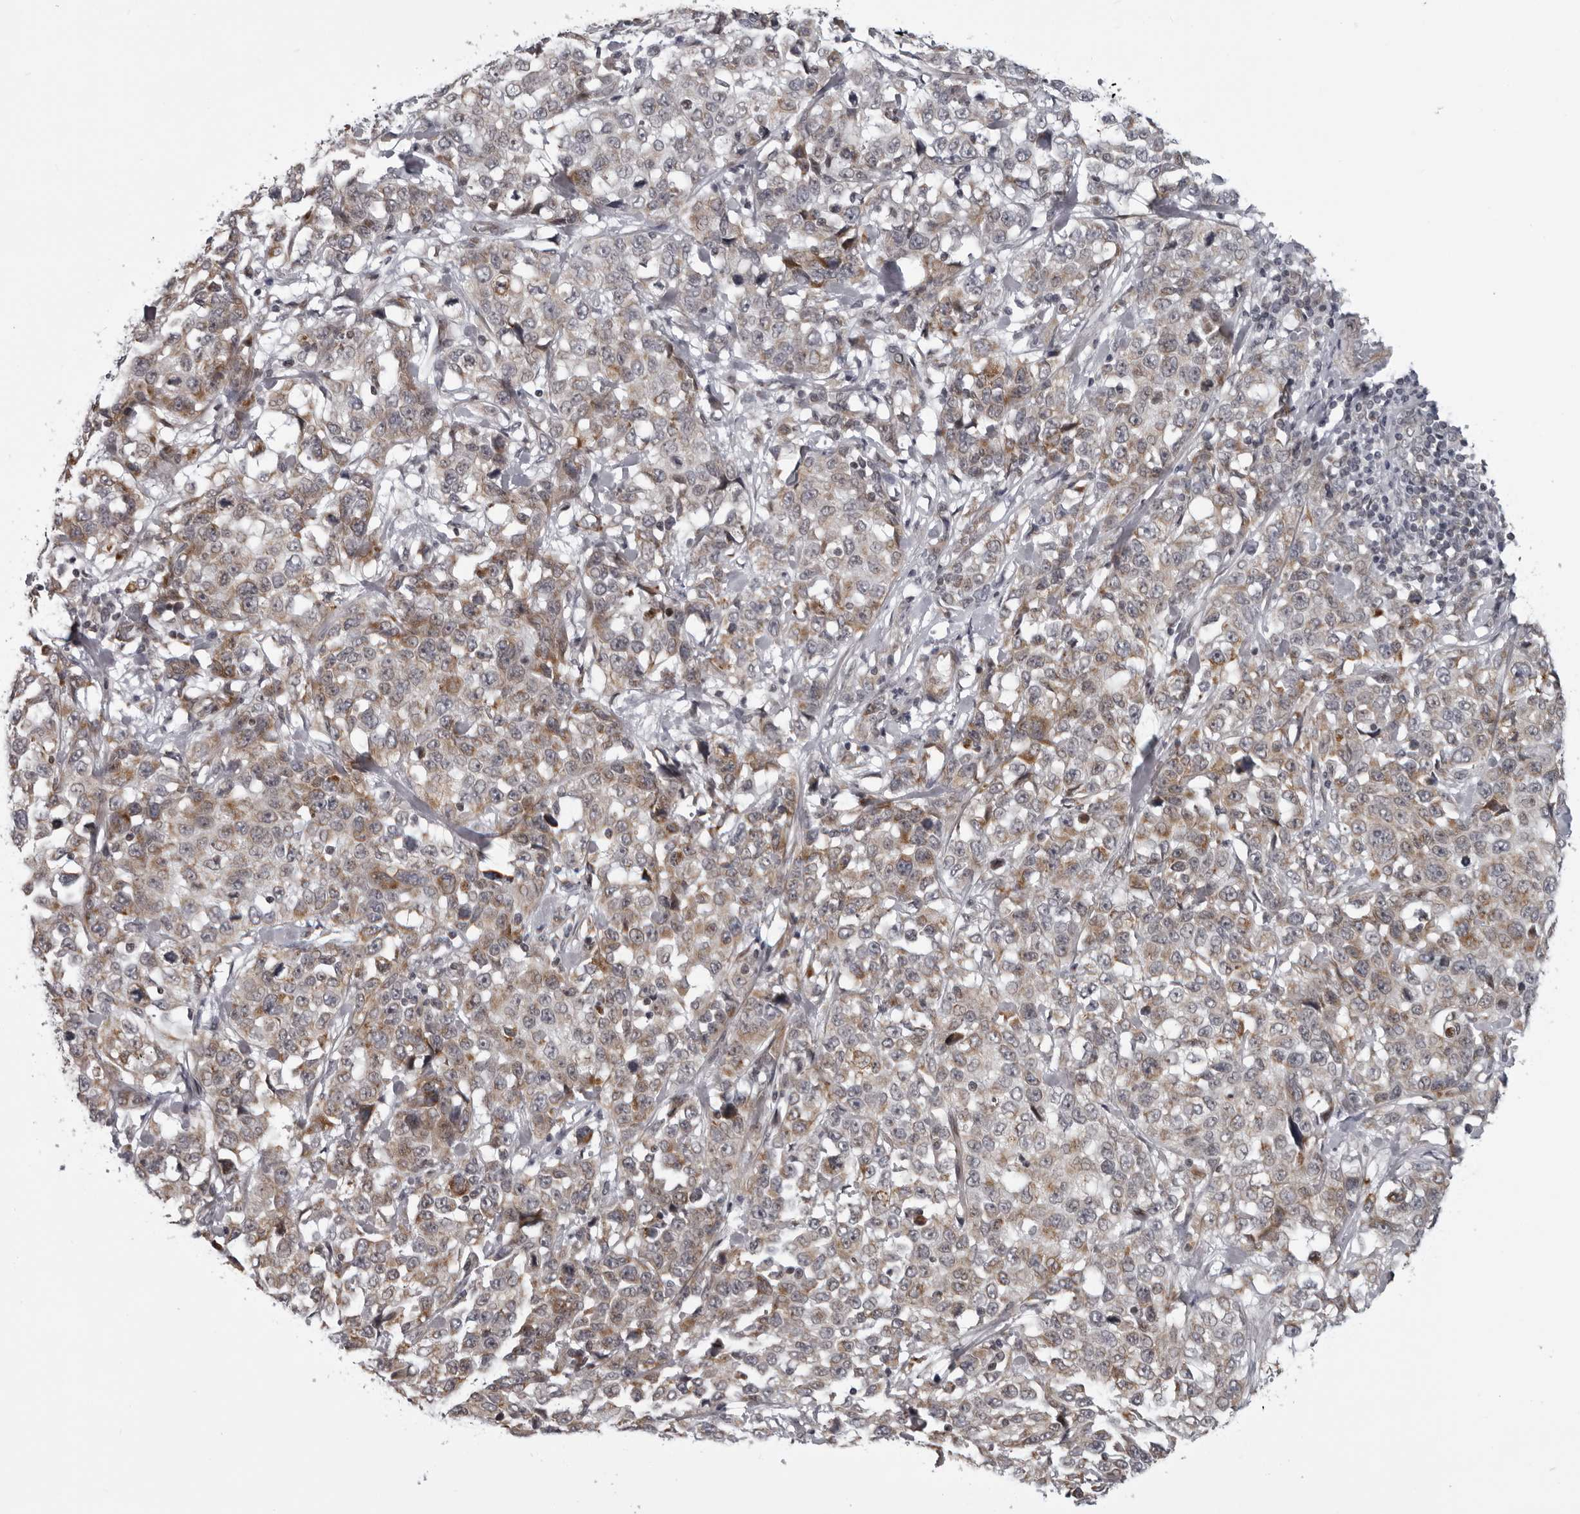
{"staining": {"intensity": "moderate", "quantity": ">75%", "location": "cytoplasmic/membranous"}, "tissue": "stomach cancer", "cell_type": "Tumor cells", "image_type": "cancer", "snomed": [{"axis": "morphology", "description": "Normal tissue, NOS"}, {"axis": "morphology", "description": "Adenocarcinoma, NOS"}, {"axis": "topography", "description": "Stomach"}], "caption": "Protein staining of stomach adenocarcinoma tissue exhibits moderate cytoplasmic/membranous staining in approximately >75% of tumor cells. (DAB IHC with brightfield microscopy, high magnification).", "gene": "RTCA", "patient": {"sex": "male", "age": 48}}